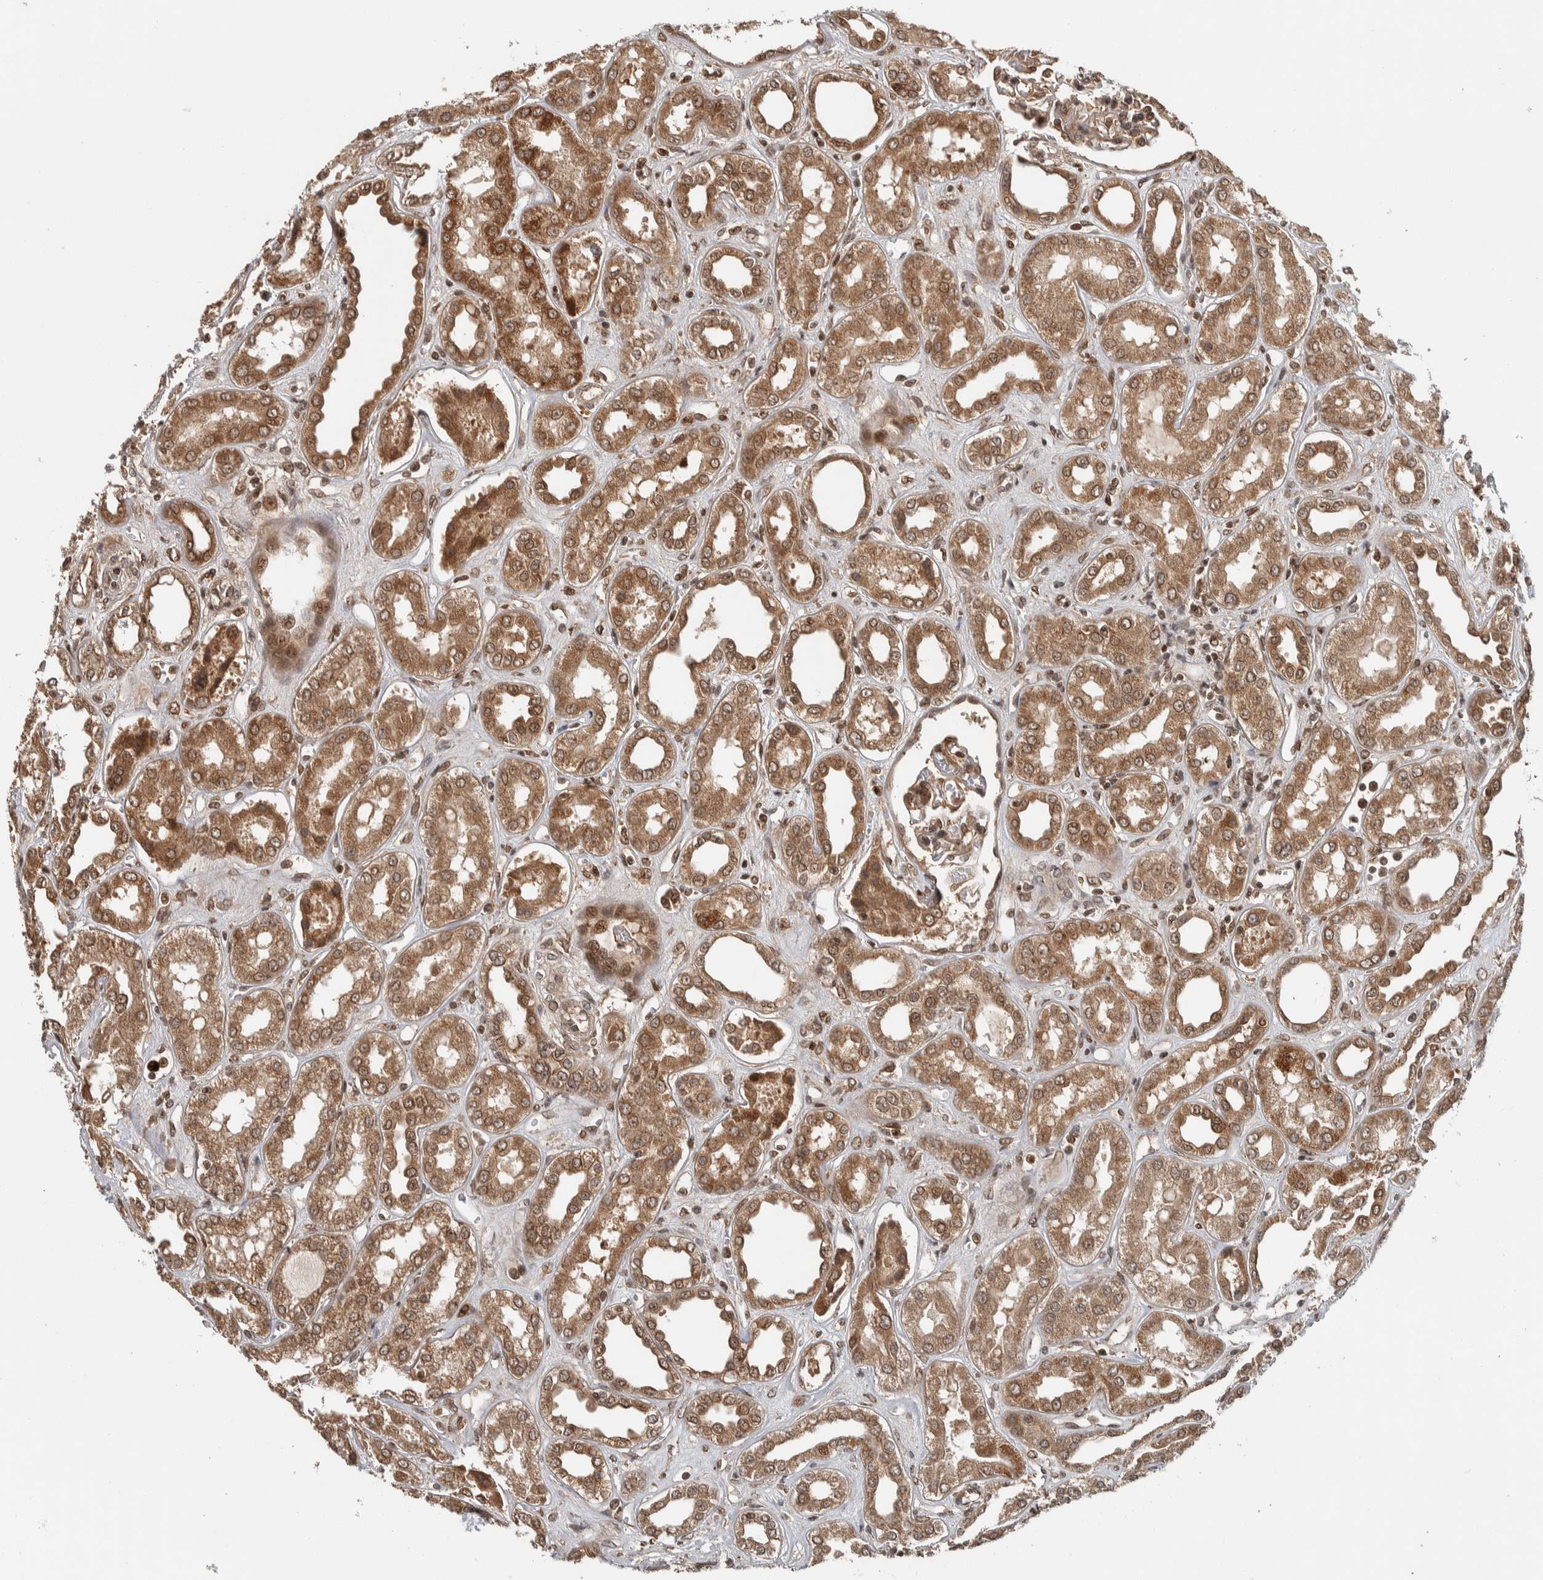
{"staining": {"intensity": "strong", "quantity": ">75%", "location": "cytoplasmic/membranous,nuclear"}, "tissue": "kidney", "cell_type": "Cells in glomeruli", "image_type": "normal", "snomed": [{"axis": "morphology", "description": "Normal tissue, NOS"}, {"axis": "topography", "description": "Kidney"}], "caption": "This is an image of IHC staining of normal kidney, which shows strong expression in the cytoplasmic/membranous,nuclear of cells in glomeruli.", "gene": "RPS6KA4", "patient": {"sex": "male", "age": 59}}